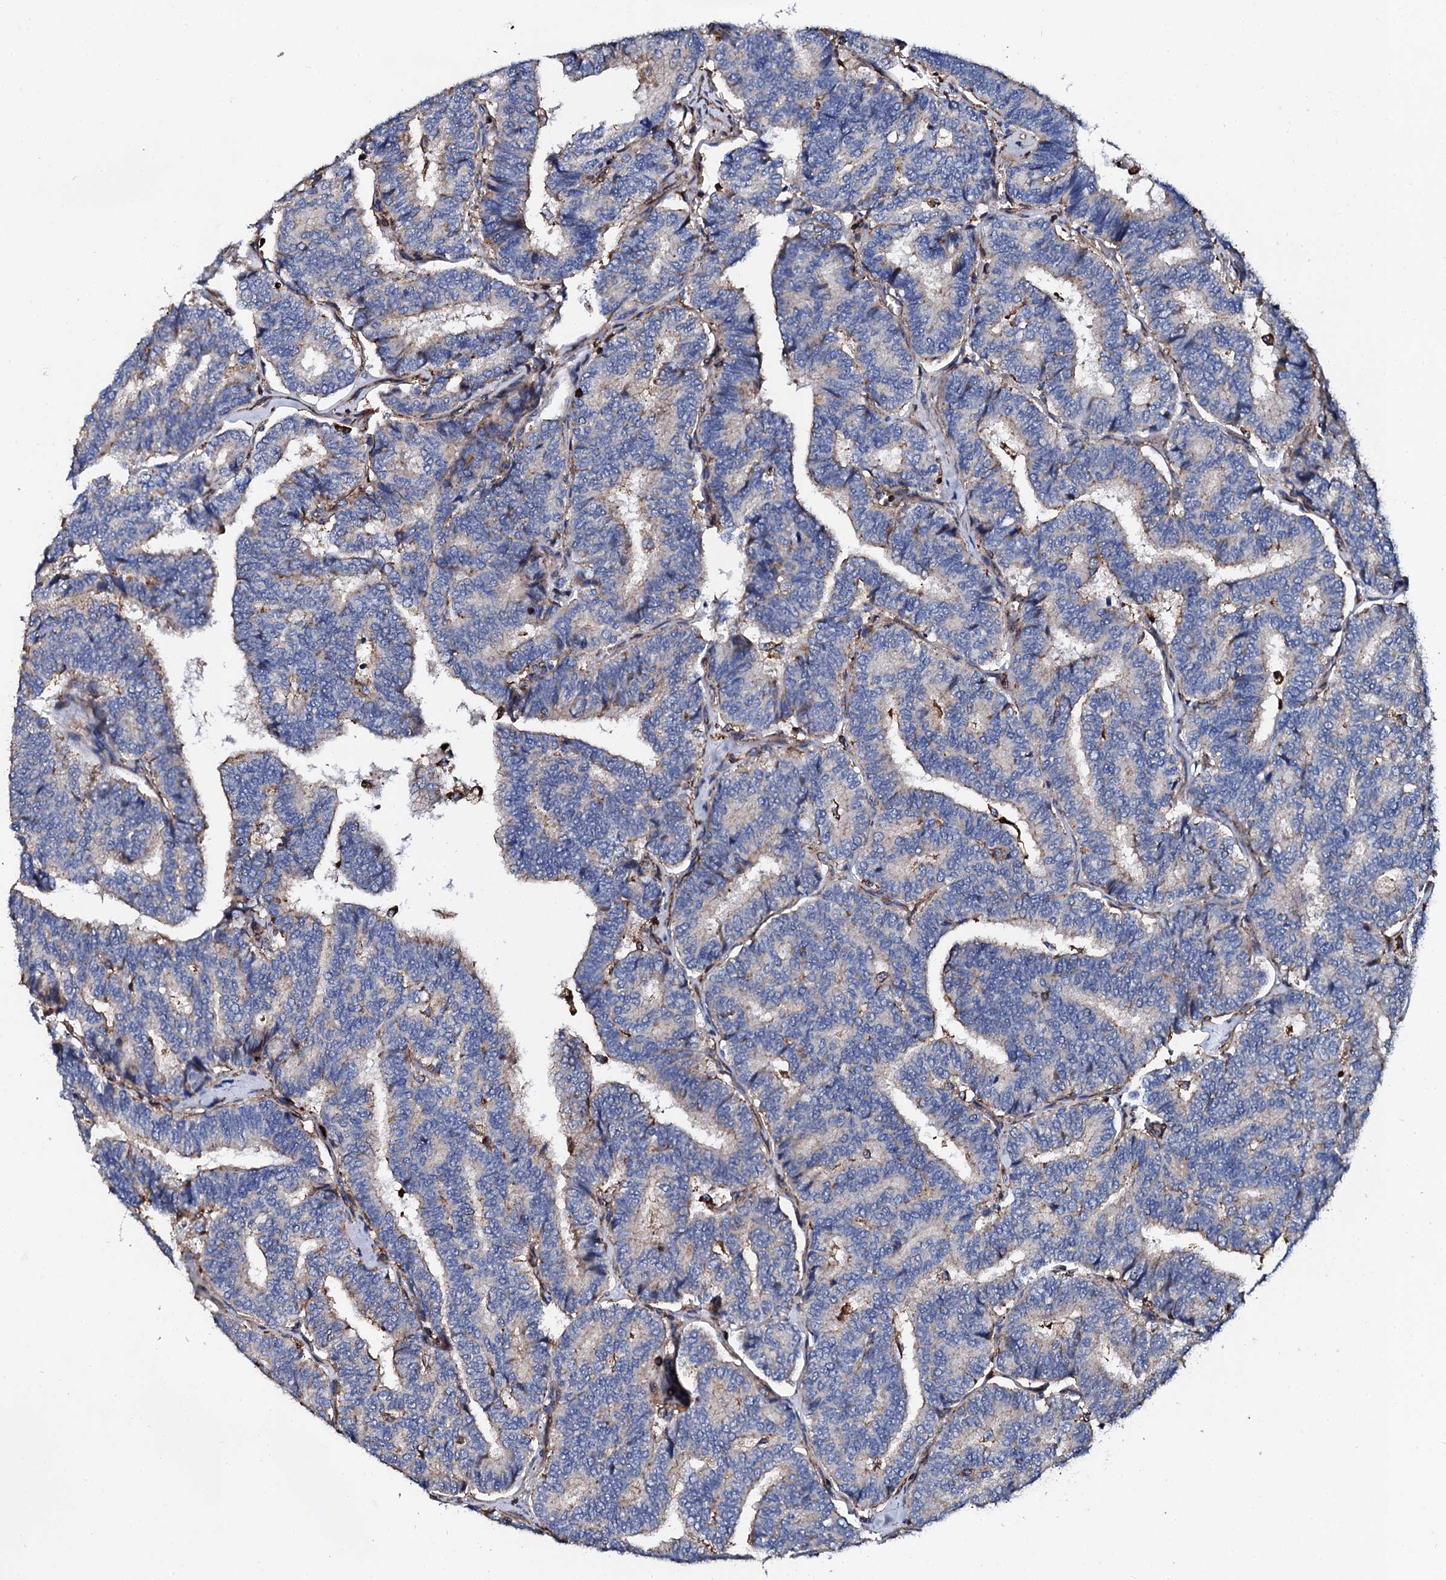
{"staining": {"intensity": "weak", "quantity": "<25%", "location": "cytoplasmic/membranous"}, "tissue": "thyroid cancer", "cell_type": "Tumor cells", "image_type": "cancer", "snomed": [{"axis": "morphology", "description": "Papillary adenocarcinoma, NOS"}, {"axis": "topography", "description": "Thyroid gland"}], "caption": "DAB immunohistochemical staining of thyroid cancer (papillary adenocarcinoma) displays no significant positivity in tumor cells.", "gene": "INTS10", "patient": {"sex": "female", "age": 35}}